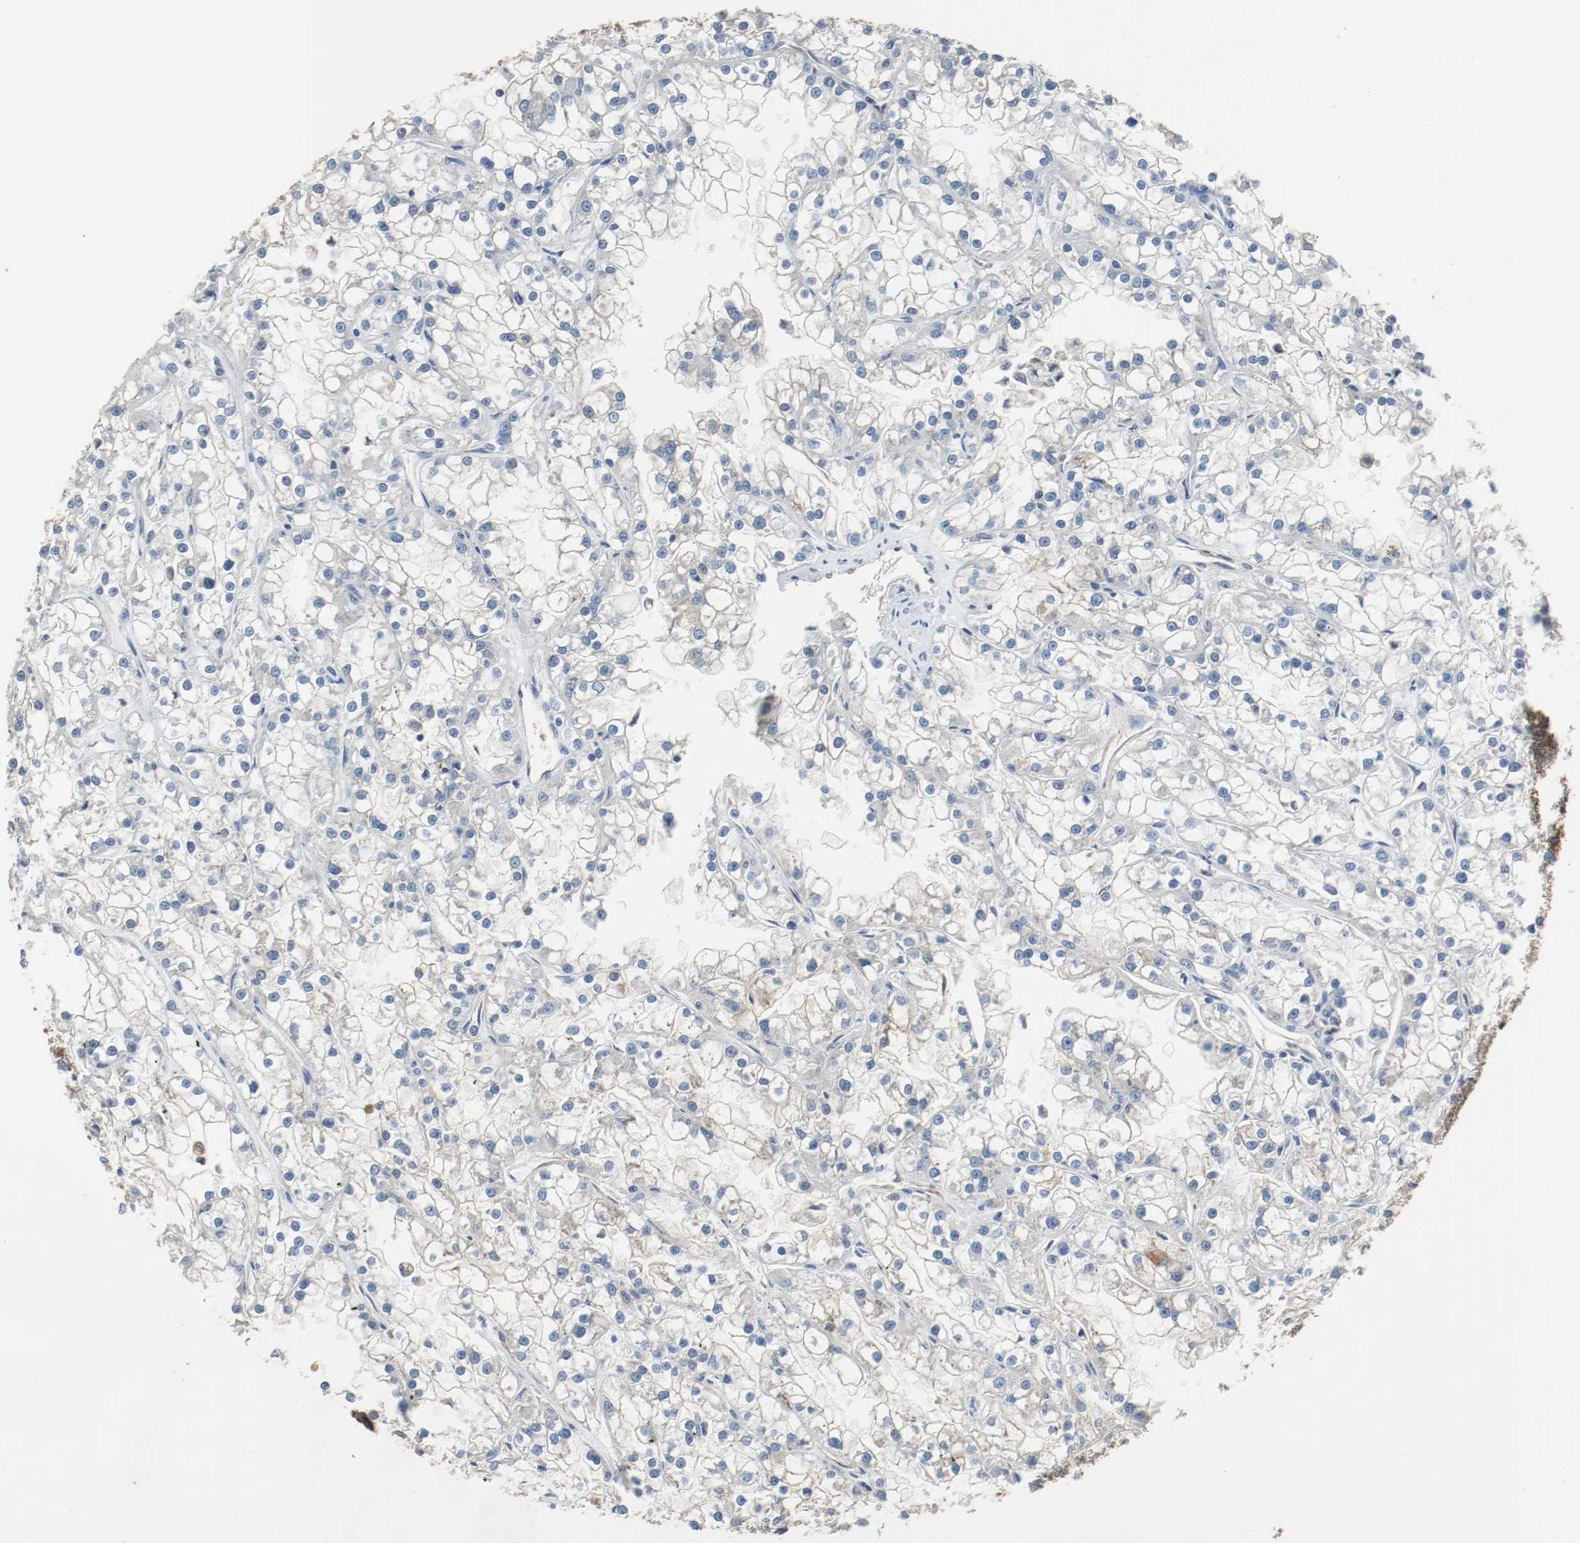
{"staining": {"intensity": "weak", "quantity": "25%-75%", "location": "cytoplasmic/membranous"}, "tissue": "renal cancer", "cell_type": "Tumor cells", "image_type": "cancer", "snomed": [{"axis": "morphology", "description": "Adenocarcinoma, NOS"}, {"axis": "topography", "description": "Kidney"}], "caption": "Brown immunohistochemical staining in human adenocarcinoma (renal) demonstrates weak cytoplasmic/membranous positivity in approximately 25%-75% of tumor cells.", "gene": "TUBA3D", "patient": {"sex": "female", "age": 52}}